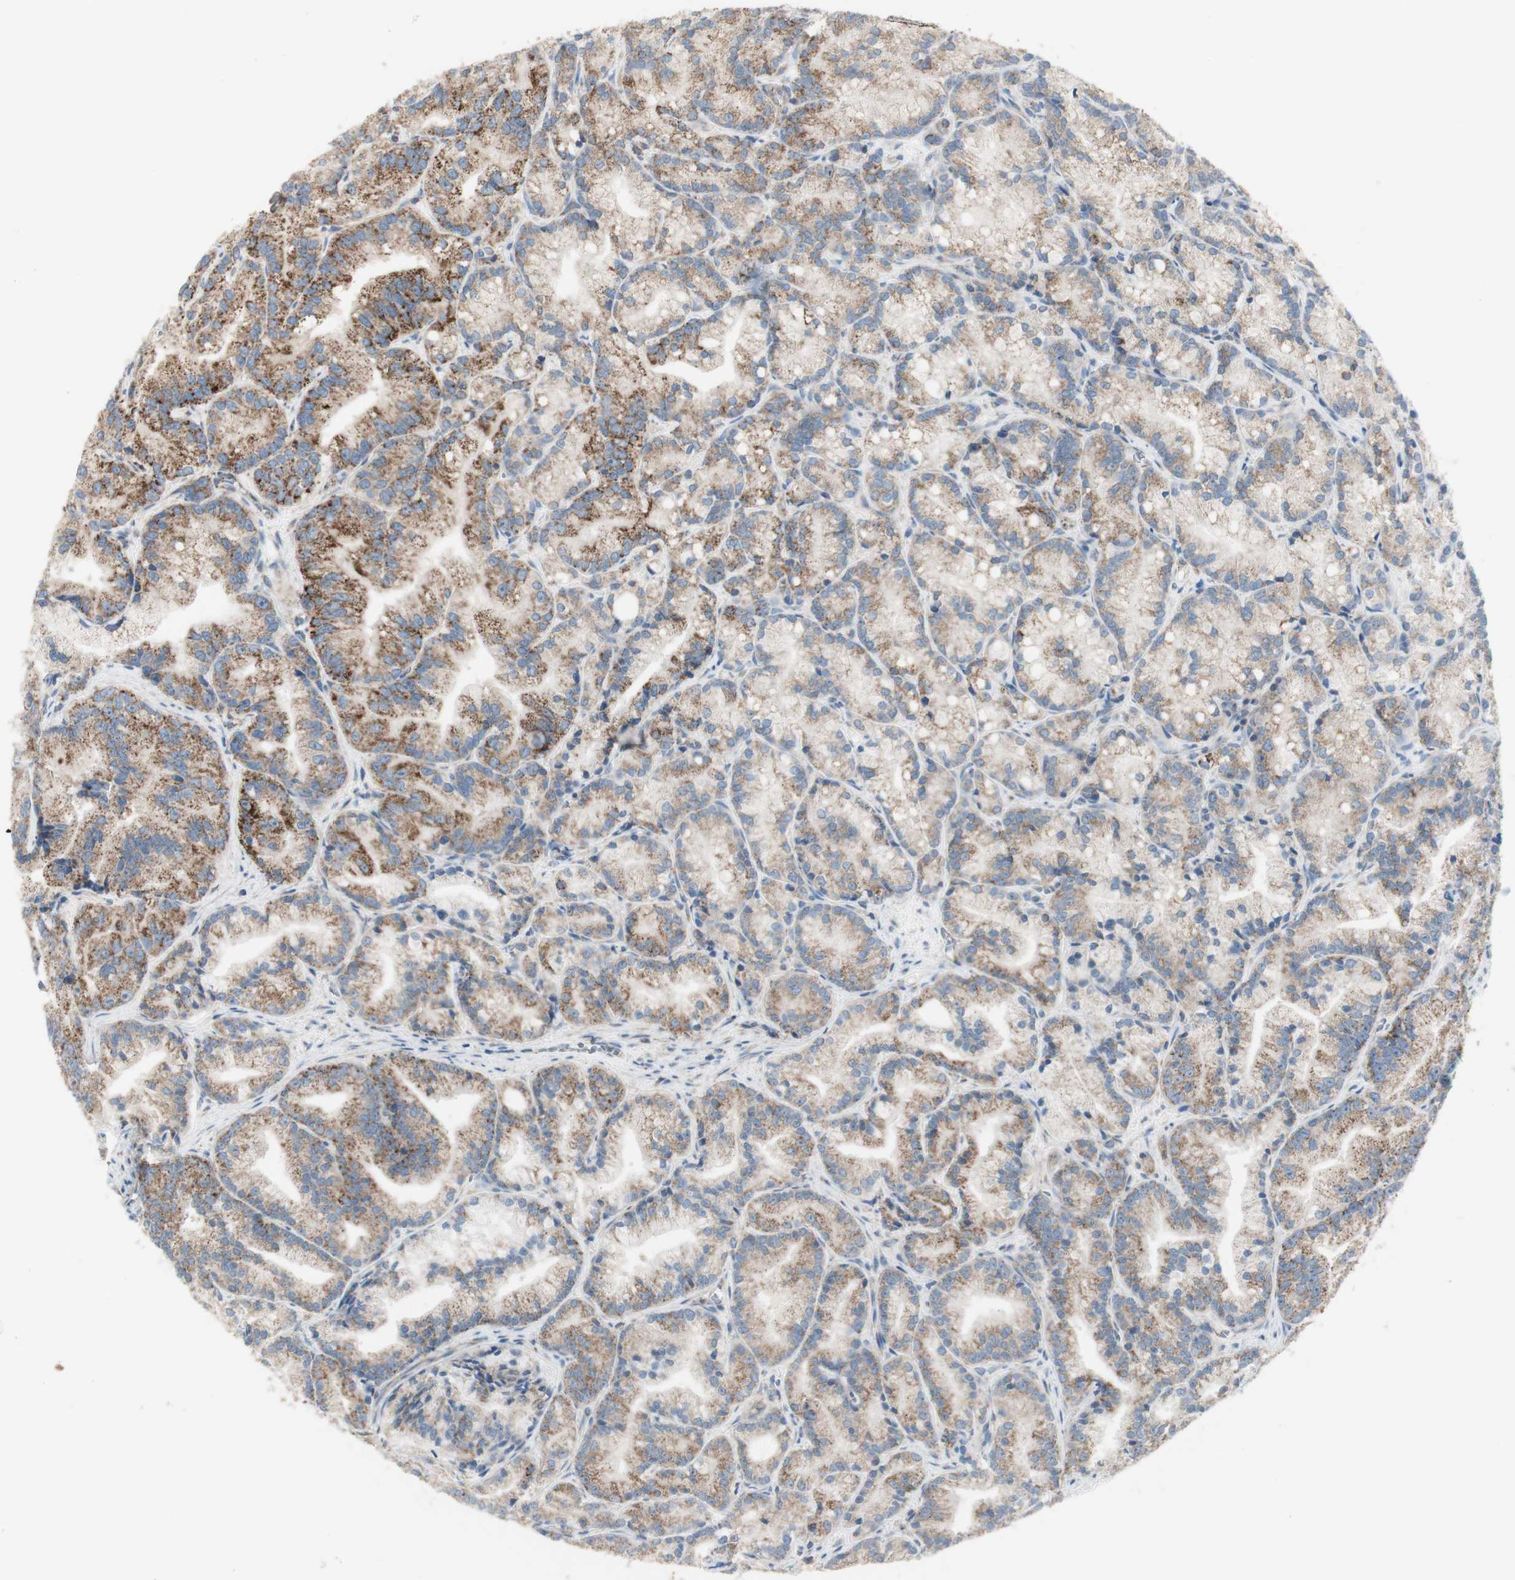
{"staining": {"intensity": "strong", "quantity": "<25%", "location": "cytoplasmic/membranous"}, "tissue": "prostate cancer", "cell_type": "Tumor cells", "image_type": "cancer", "snomed": [{"axis": "morphology", "description": "Adenocarcinoma, Low grade"}, {"axis": "topography", "description": "Prostate"}], "caption": "This micrograph displays prostate low-grade adenocarcinoma stained with immunohistochemistry to label a protein in brown. The cytoplasmic/membranous of tumor cells show strong positivity for the protein. Nuclei are counter-stained blue.", "gene": "C3orf52", "patient": {"sex": "male", "age": 89}}